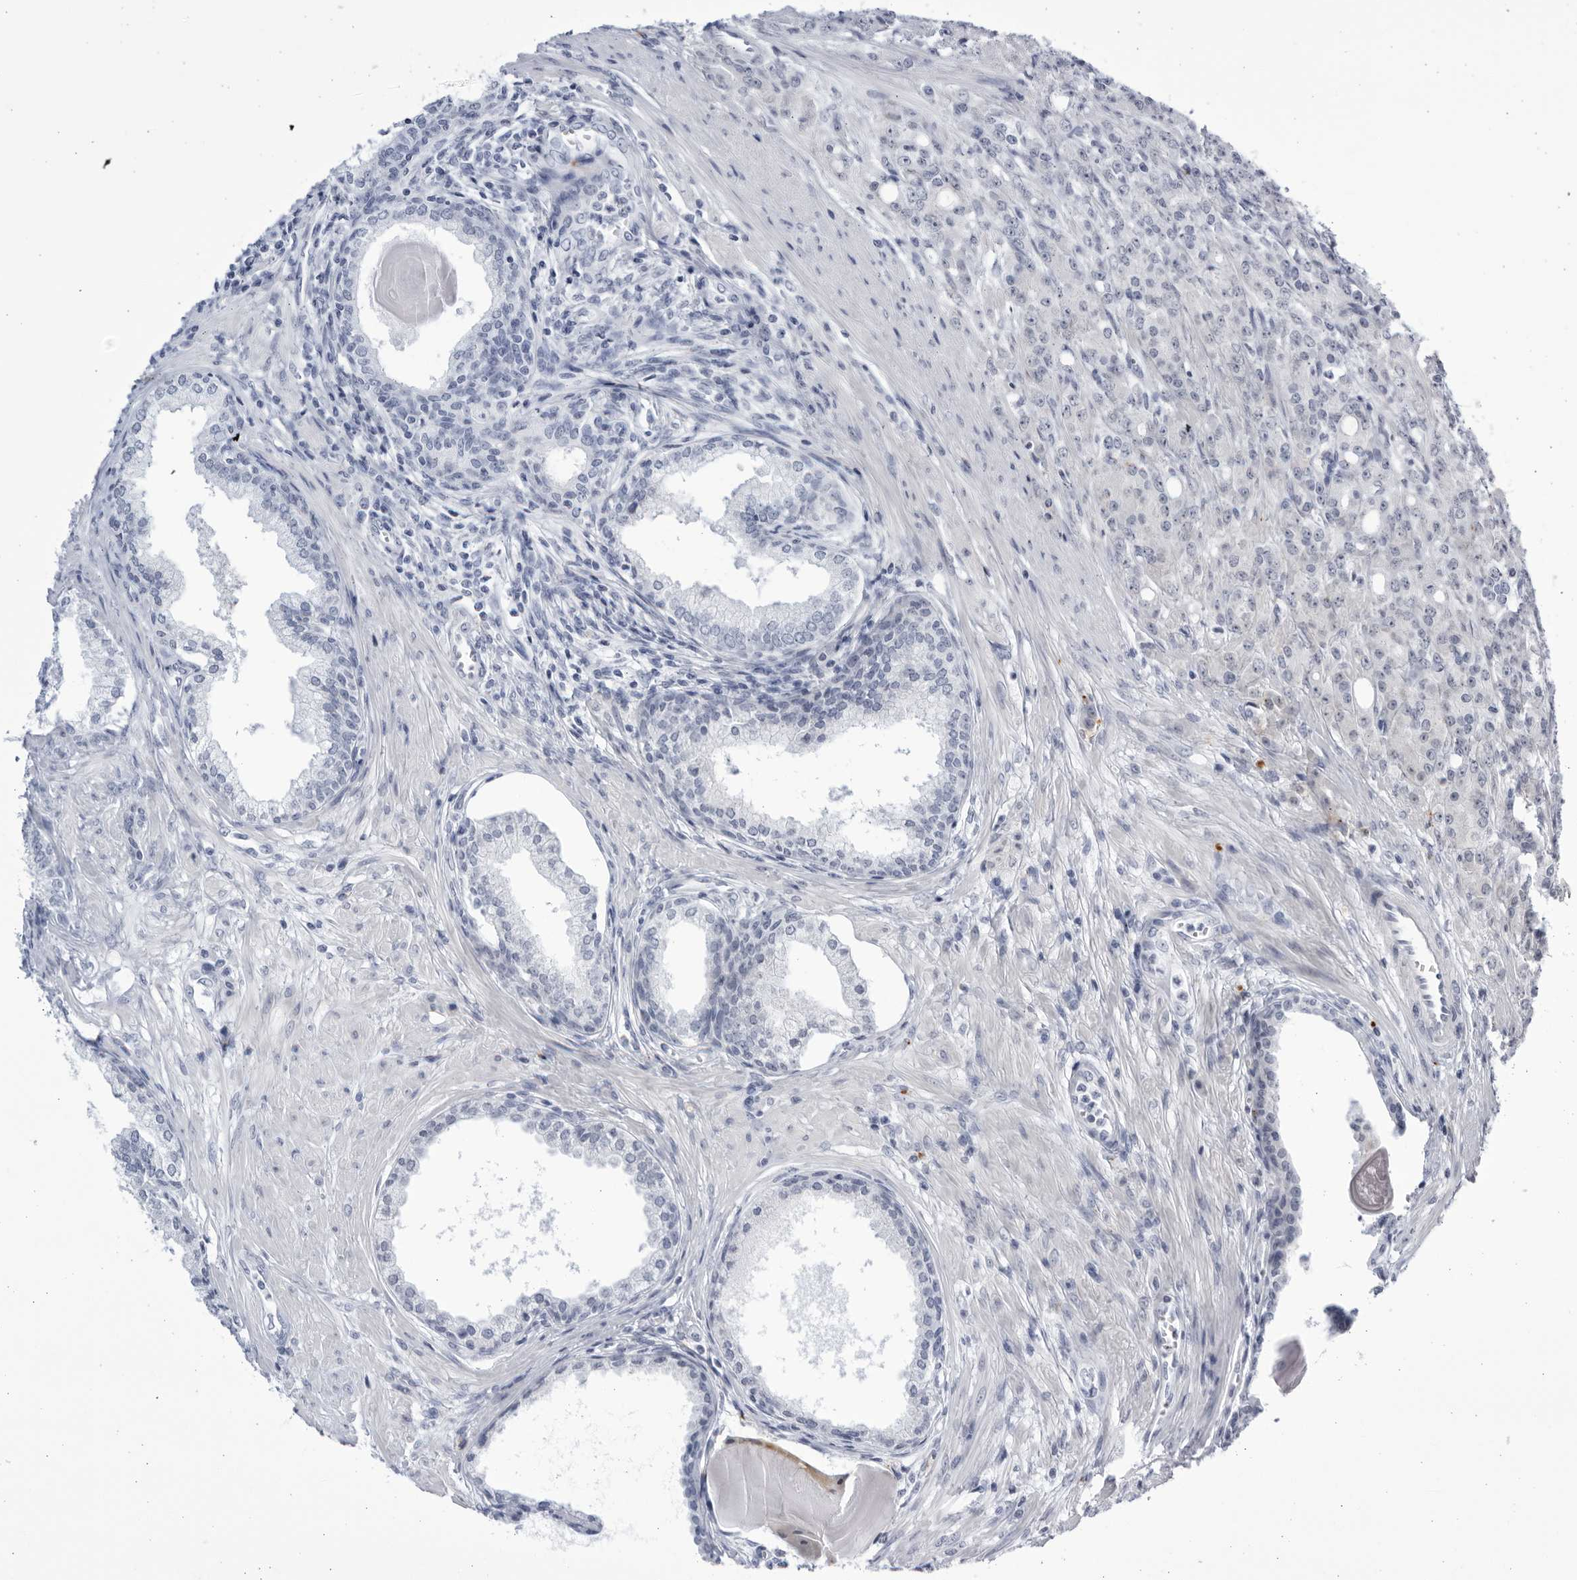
{"staining": {"intensity": "negative", "quantity": "none", "location": "none"}, "tissue": "prostate cancer", "cell_type": "Tumor cells", "image_type": "cancer", "snomed": [{"axis": "morphology", "description": "Adenocarcinoma, High grade"}, {"axis": "topography", "description": "Prostate"}], "caption": "This is an immunohistochemistry (IHC) photomicrograph of human prostate cancer (adenocarcinoma (high-grade)). There is no expression in tumor cells.", "gene": "CCDC181", "patient": {"sex": "male", "age": 62}}